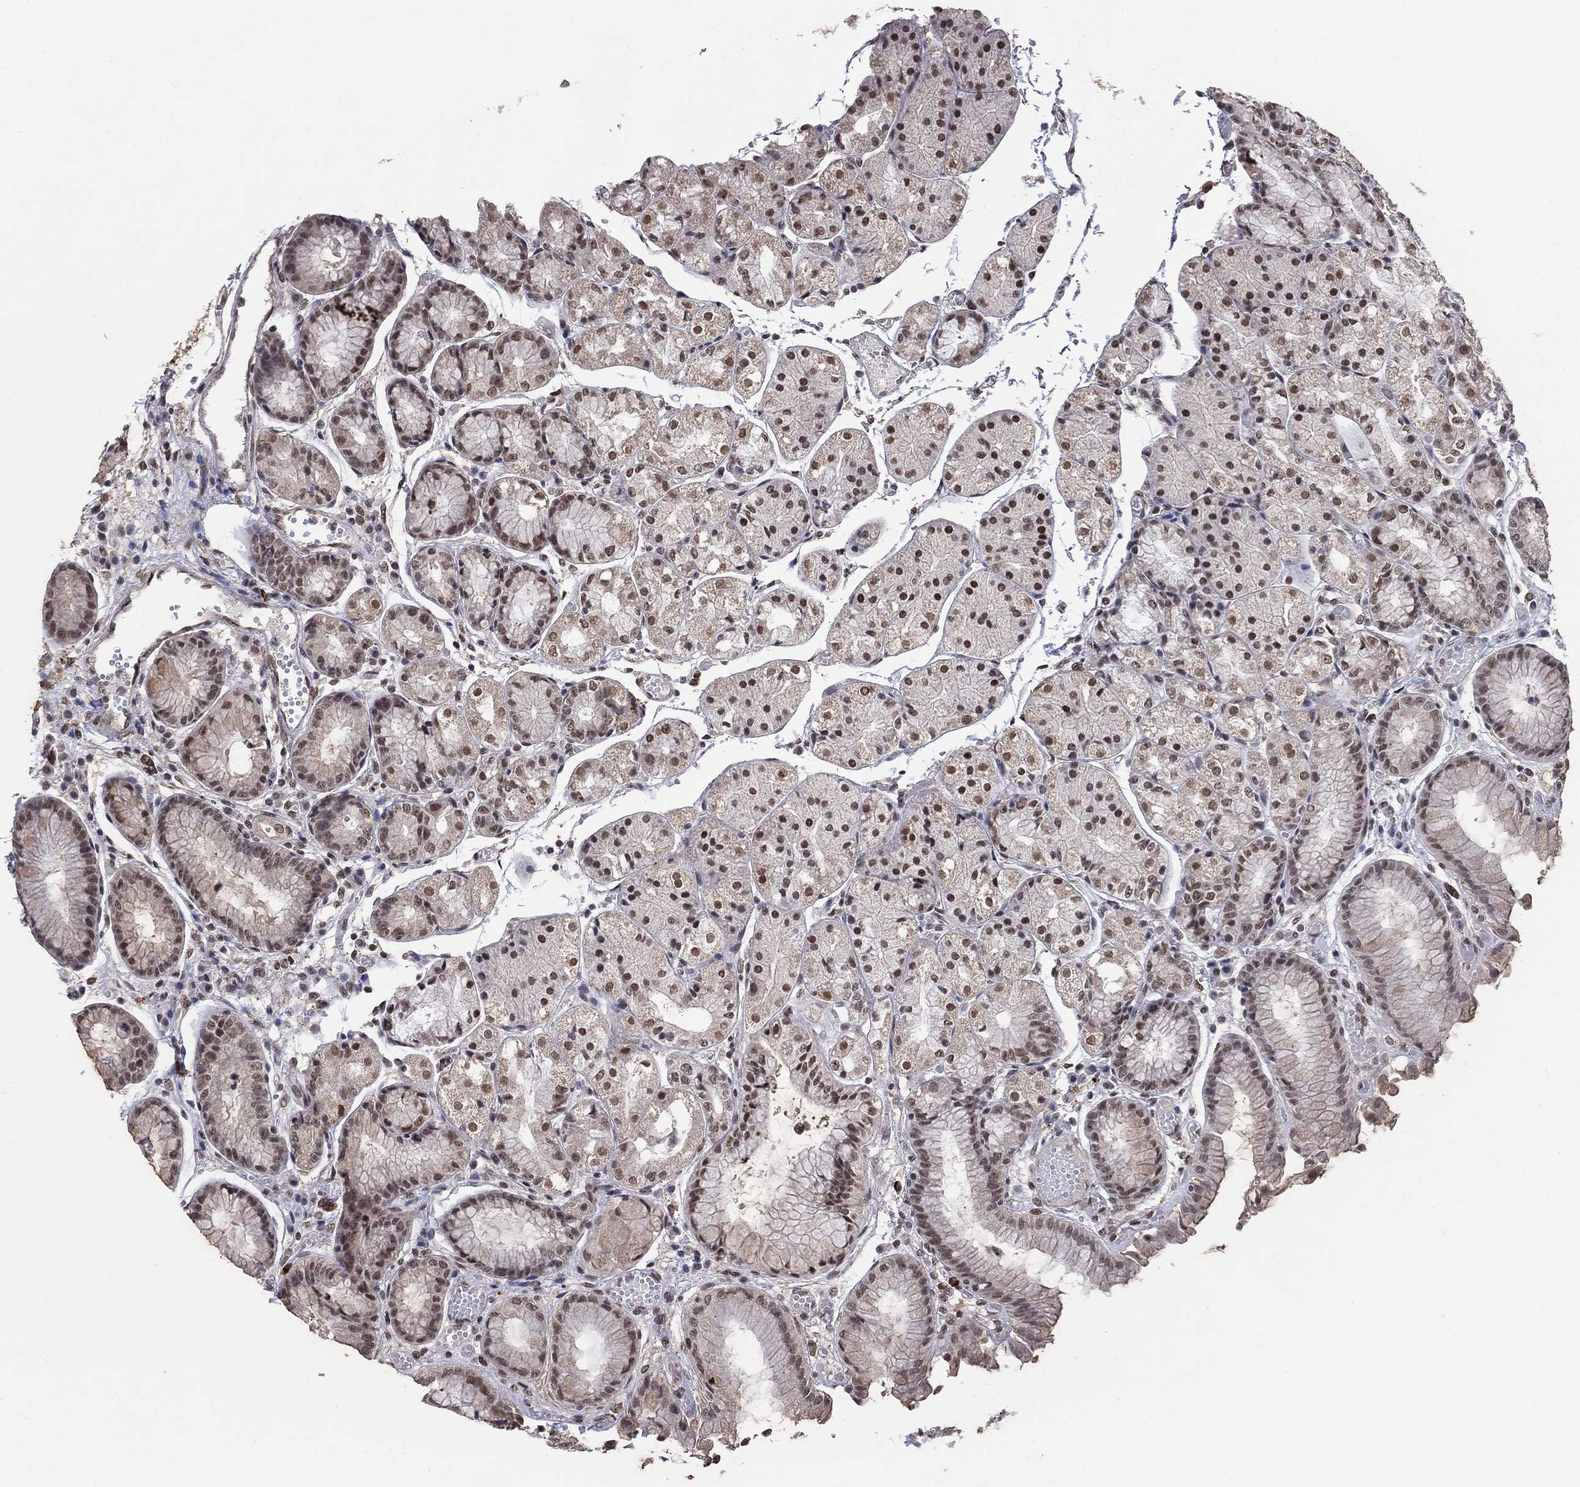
{"staining": {"intensity": "strong", "quantity": "<25%", "location": "nuclear"}, "tissue": "stomach", "cell_type": "Glandular cells", "image_type": "normal", "snomed": [{"axis": "morphology", "description": "Normal tissue, NOS"}, {"axis": "topography", "description": "Stomach, upper"}], "caption": "Immunohistochemical staining of unremarkable human stomach reveals <25% levels of strong nuclear protein expression in approximately <25% of glandular cells. (brown staining indicates protein expression, while blue staining denotes nuclei).", "gene": "GRIA3", "patient": {"sex": "male", "age": 72}}